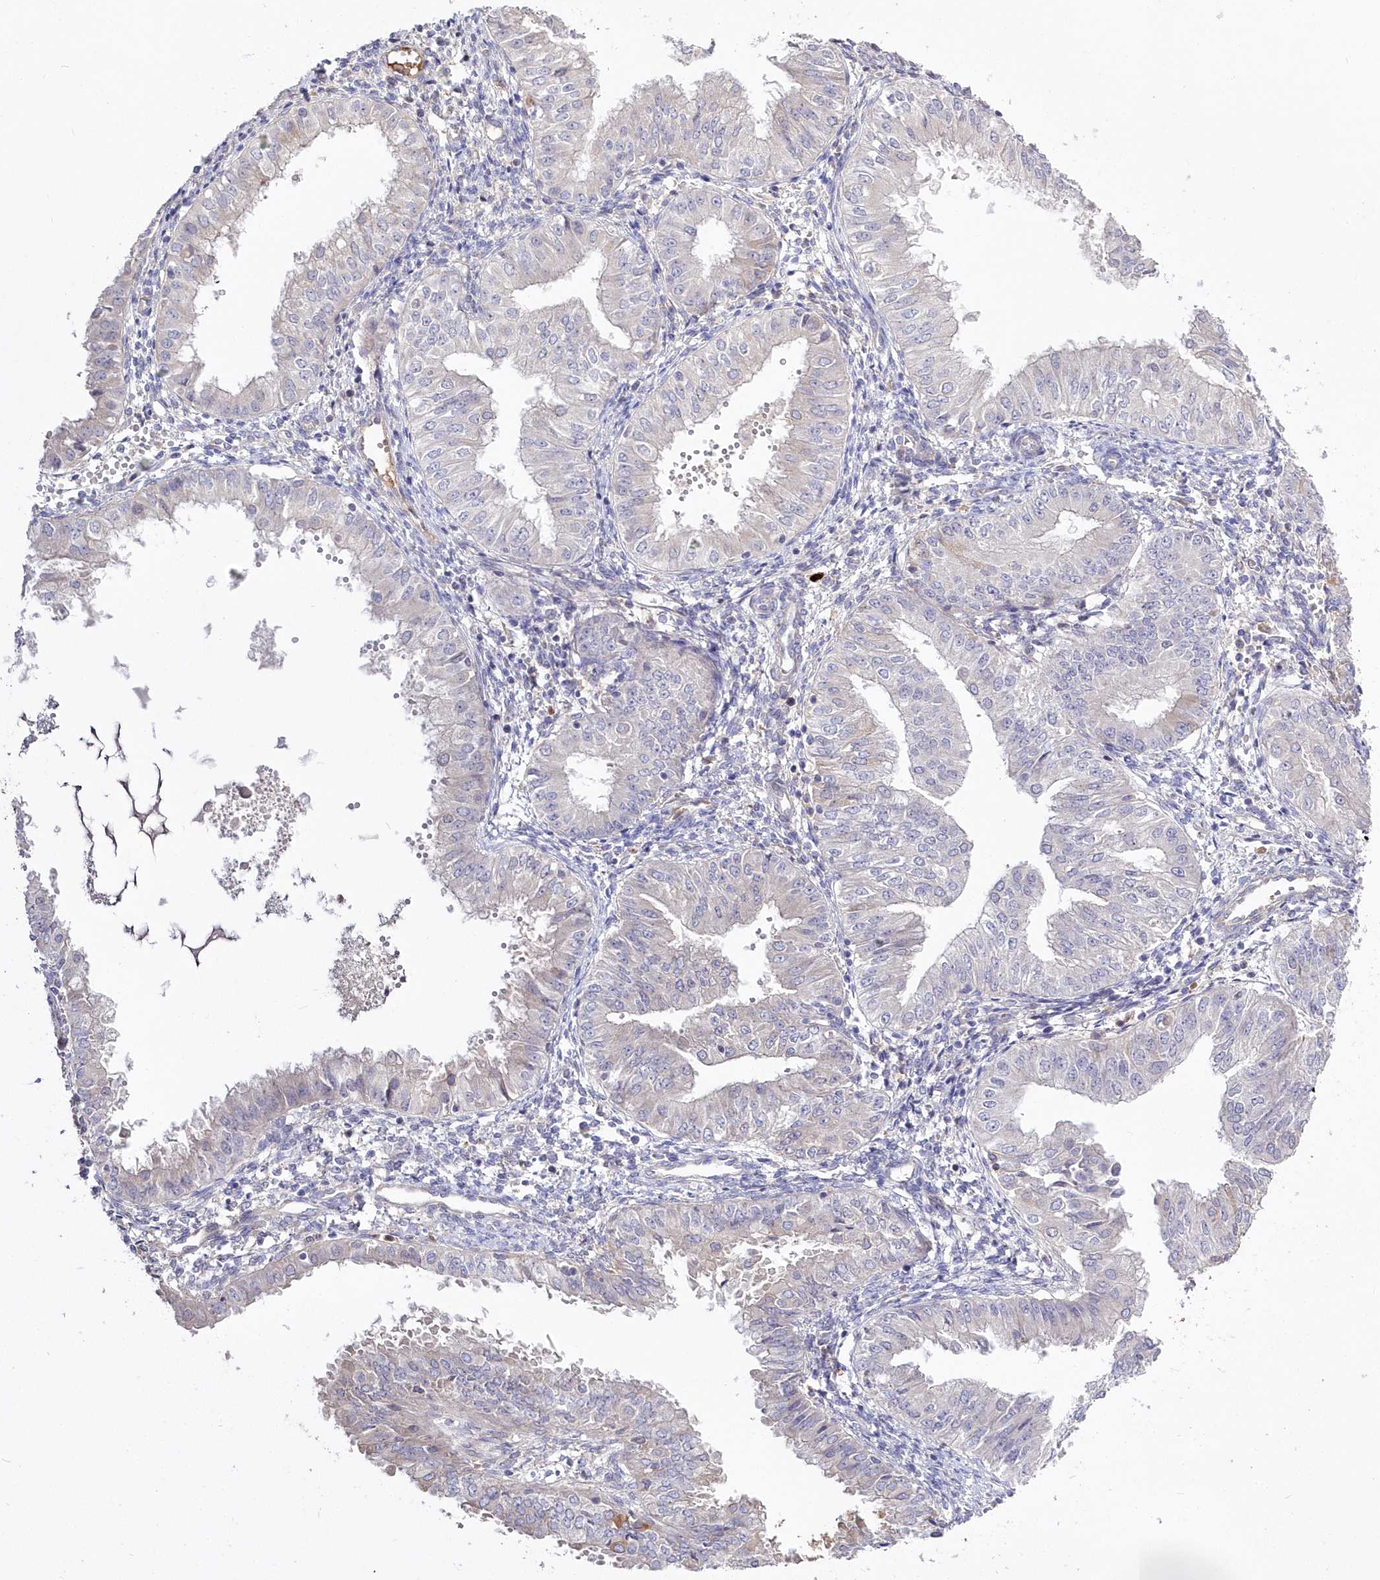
{"staining": {"intensity": "negative", "quantity": "none", "location": "none"}, "tissue": "endometrial cancer", "cell_type": "Tumor cells", "image_type": "cancer", "snomed": [{"axis": "morphology", "description": "Normal tissue, NOS"}, {"axis": "morphology", "description": "Adenocarcinoma, NOS"}, {"axis": "topography", "description": "Endometrium"}], "caption": "High power microscopy photomicrograph of an IHC photomicrograph of endometrial adenocarcinoma, revealing no significant positivity in tumor cells.", "gene": "WBP1L", "patient": {"sex": "female", "age": 53}}